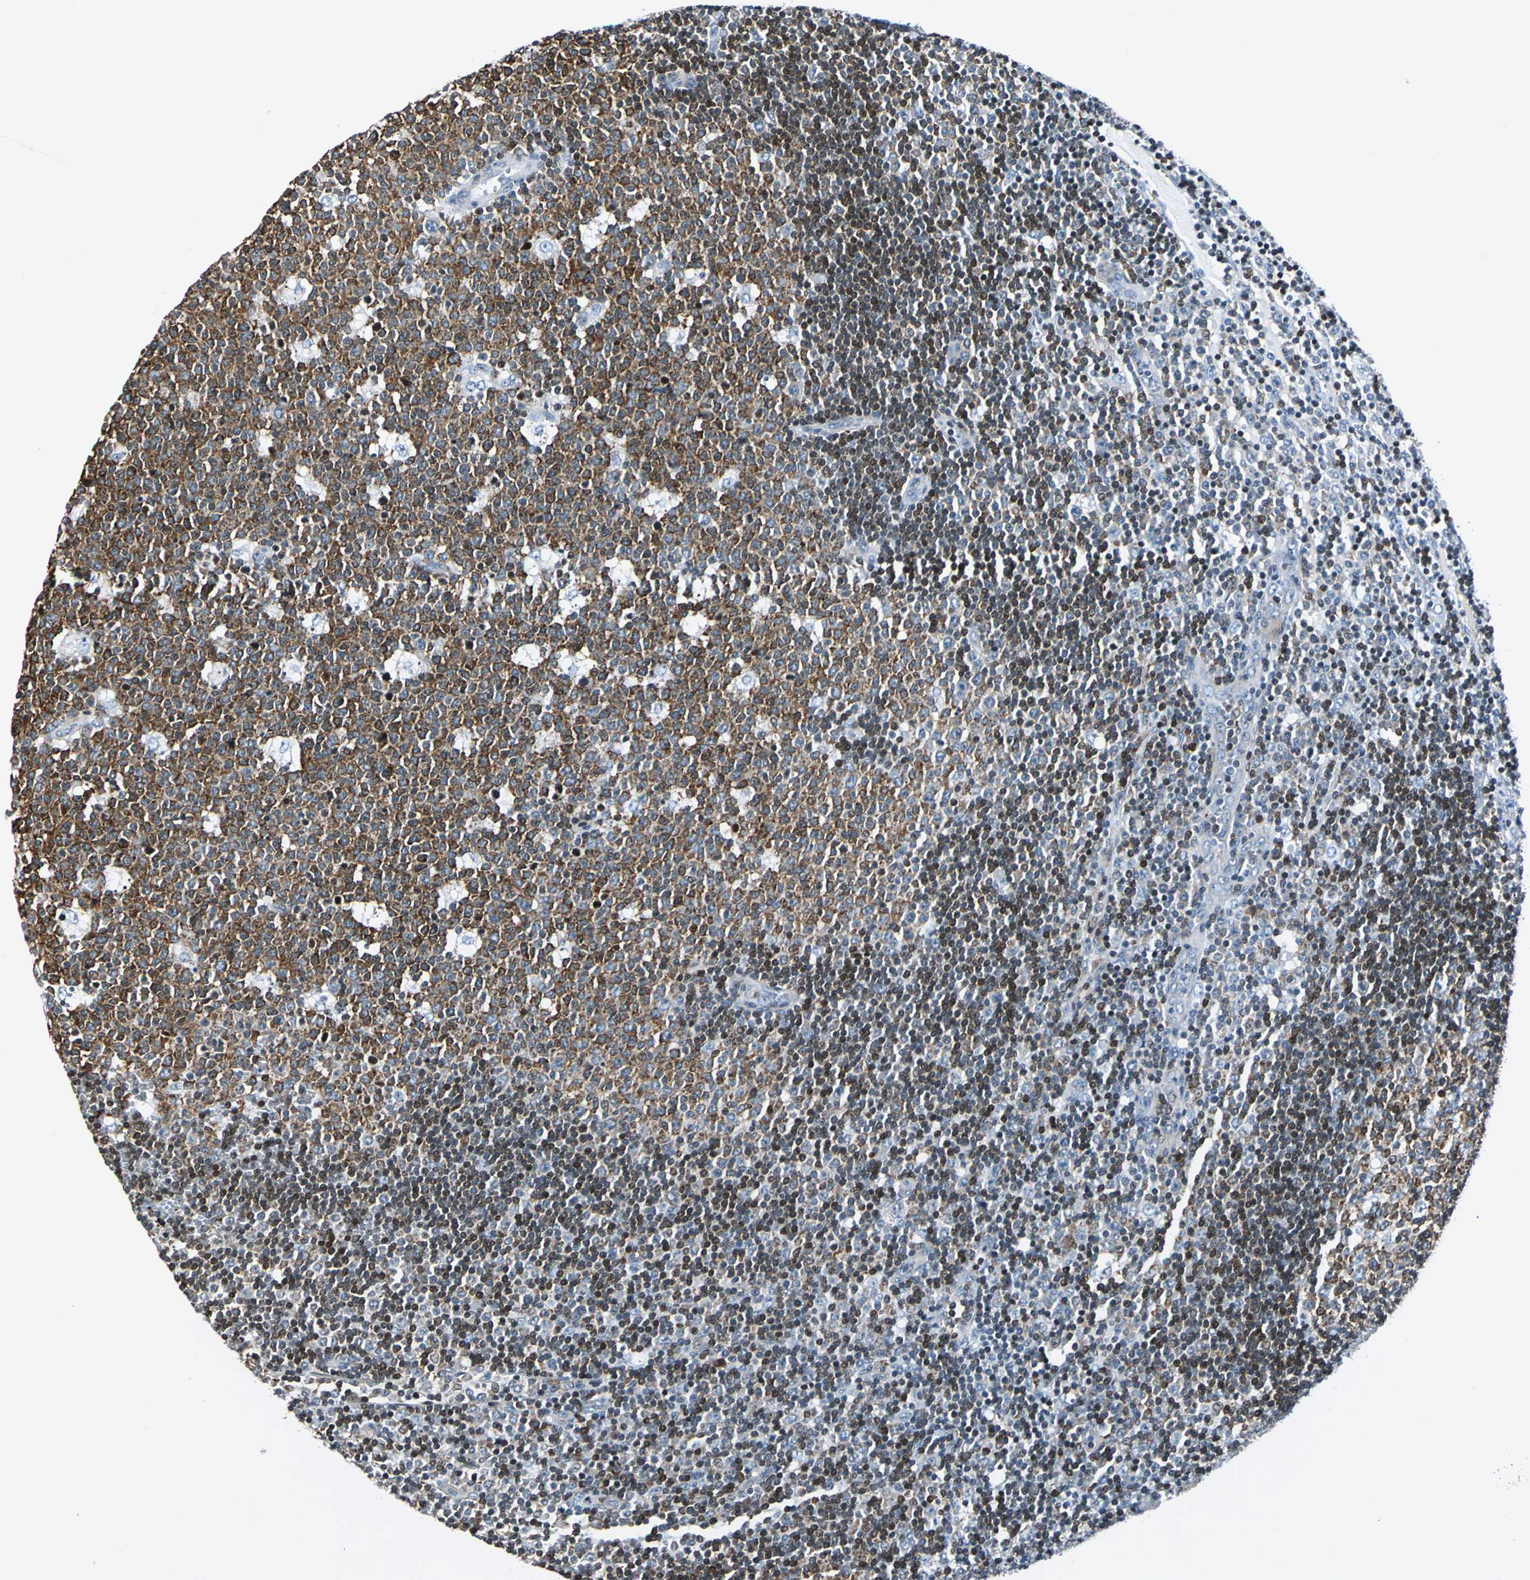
{"staining": {"intensity": "strong", "quantity": ">75%", "location": "cytoplasmic/membranous"}, "tissue": "lymph node", "cell_type": "Germinal center cells", "image_type": "normal", "snomed": [{"axis": "morphology", "description": "Normal tissue, NOS"}, {"axis": "topography", "description": "Lymph node"}, {"axis": "topography", "description": "Salivary gland"}], "caption": "Human lymph node stained for a protein (brown) shows strong cytoplasmic/membranous positive positivity in about >75% of germinal center cells.", "gene": "HCFC2", "patient": {"sex": "male", "age": 8}}